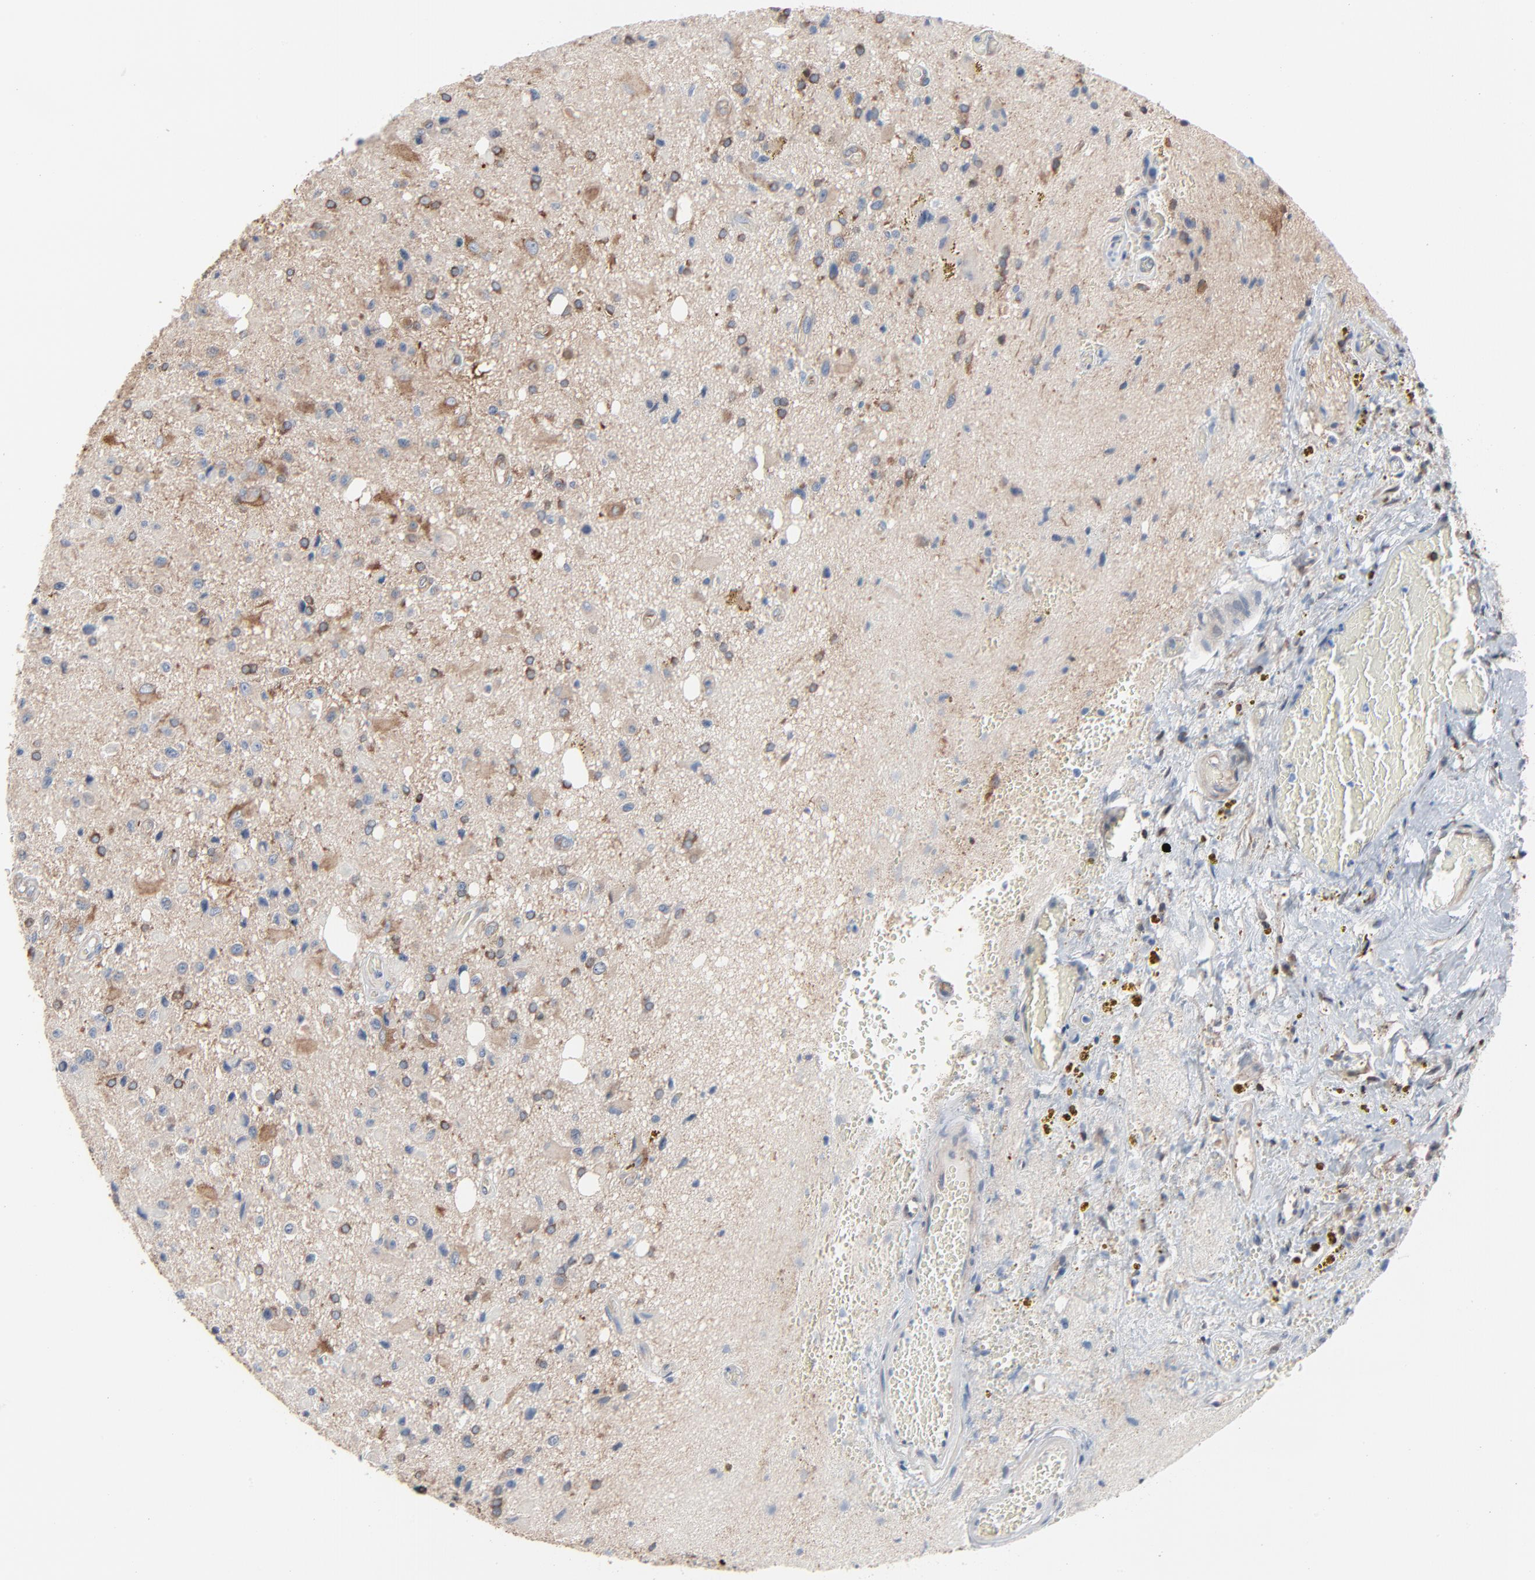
{"staining": {"intensity": "moderate", "quantity": "25%-75%", "location": "cytoplasmic/membranous"}, "tissue": "glioma", "cell_type": "Tumor cells", "image_type": "cancer", "snomed": [{"axis": "morphology", "description": "Glioma, malignant, Low grade"}, {"axis": "topography", "description": "Brain"}], "caption": "Tumor cells show medium levels of moderate cytoplasmic/membranous expression in approximately 25%-75% of cells in glioma.", "gene": "OPTN", "patient": {"sex": "male", "age": 58}}